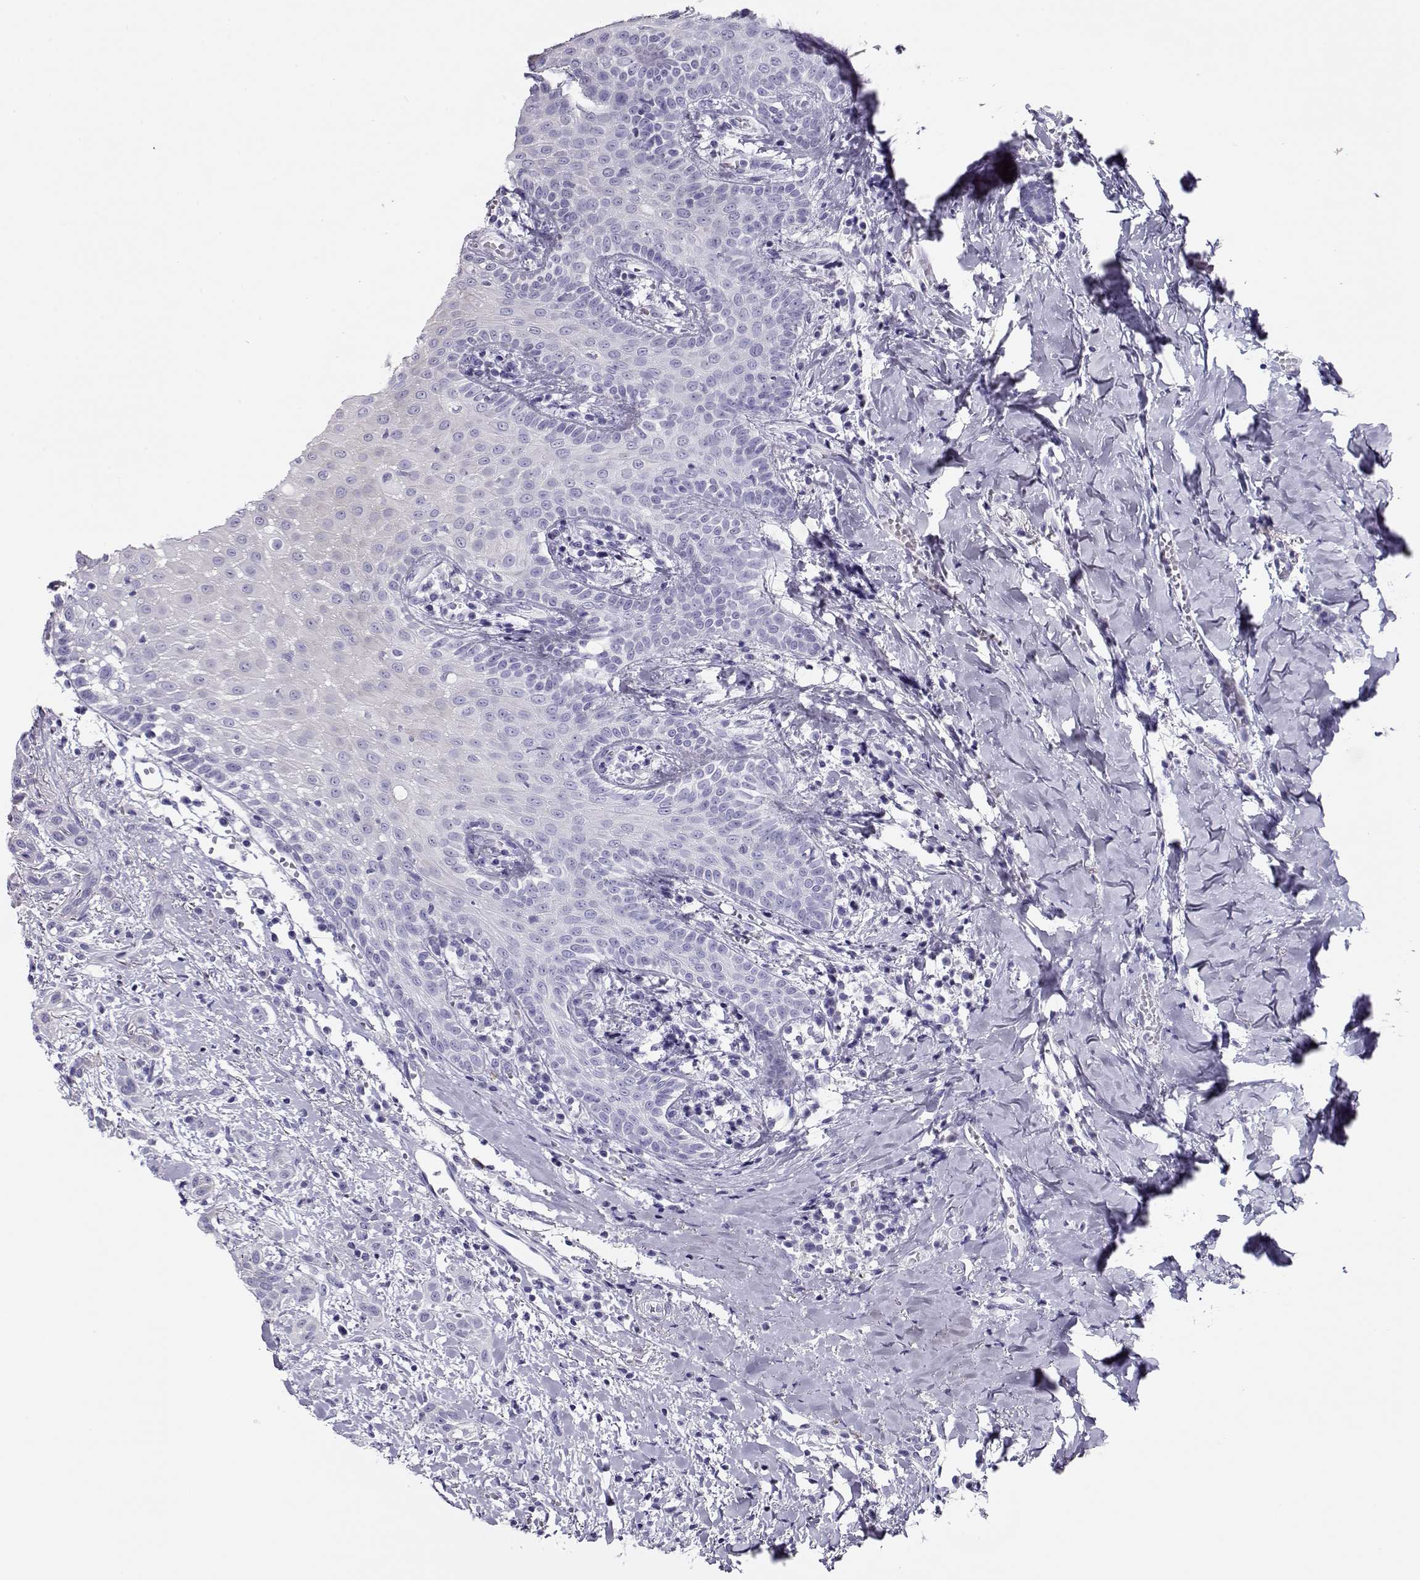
{"staining": {"intensity": "negative", "quantity": "none", "location": "none"}, "tissue": "head and neck cancer", "cell_type": "Tumor cells", "image_type": "cancer", "snomed": [{"axis": "morphology", "description": "Normal tissue, NOS"}, {"axis": "morphology", "description": "Squamous cell carcinoma, NOS"}, {"axis": "topography", "description": "Oral tissue"}, {"axis": "topography", "description": "Salivary gland"}, {"axis": "topography", "description": "Head-Neck"}], "caption": "IHC histopathology image of neoplastic tissue: head and neck cancer (squamous cell carcinoma) stained with DAB exhibits no significant protein staining in tumor cells.", "gene": "CRX", "patient": {"sex": "female", "age": 62}}